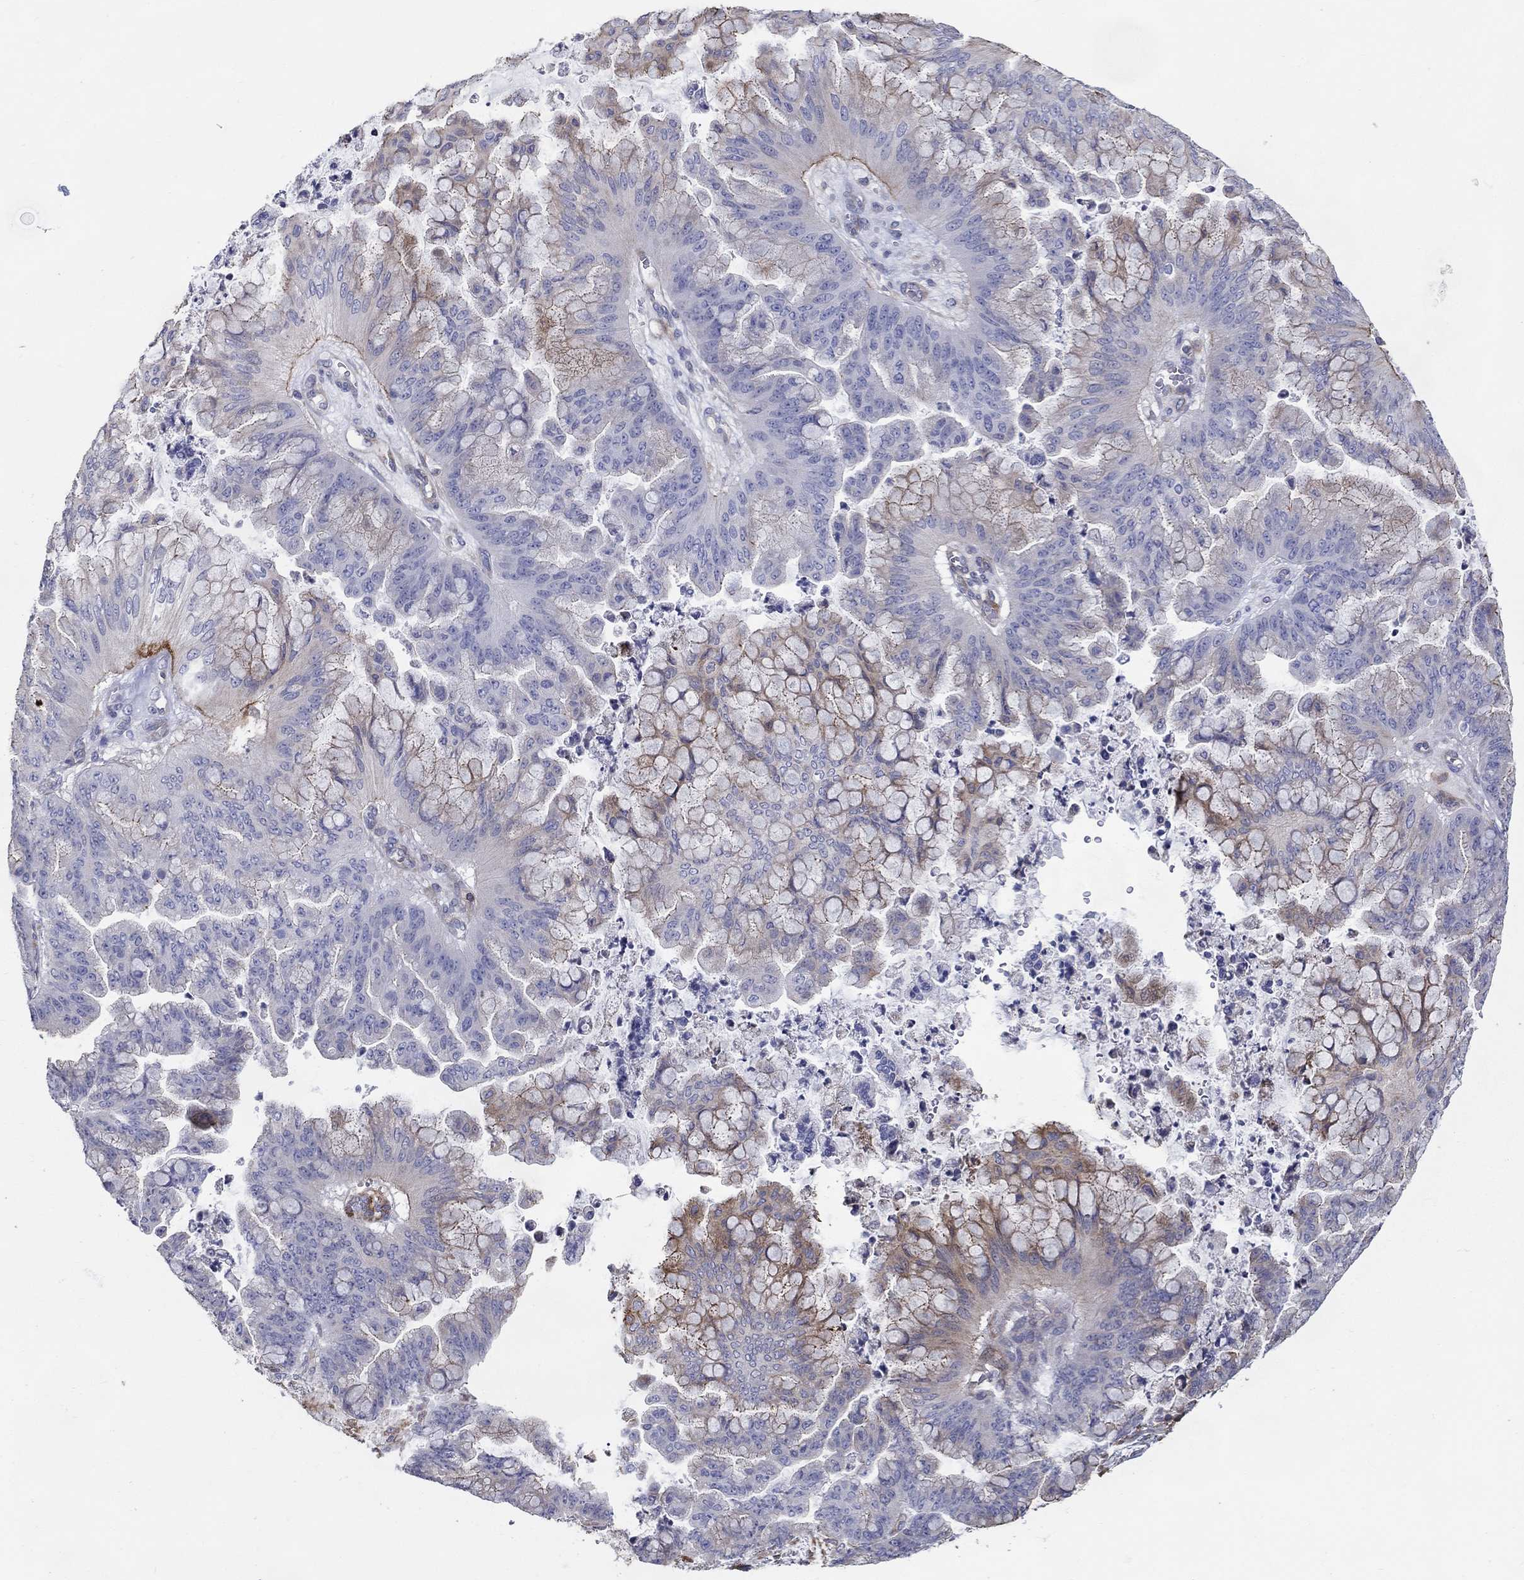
{"staining": {"intensity": "moderate", "quantity": "<25%", "location": "cytoplasmic/membranous"}, "tissue": "ovarian cancer", "cell_type": "Tumor cells", "image_type": "cancer", "snomed": [{"axis": "morphology", "description": "Cystadenocarcinoma, mucinous, NOS"}, {"axis": "topography", "description": "Ovary"}], "caption": "Protein expression analysis of human ovarian cancer reveals moderate cytoplasmic/membranous staining in approximately <25% of tumor cells.", "gene": "NPHP1", "patient": {"sex": "female", "age": 67}}